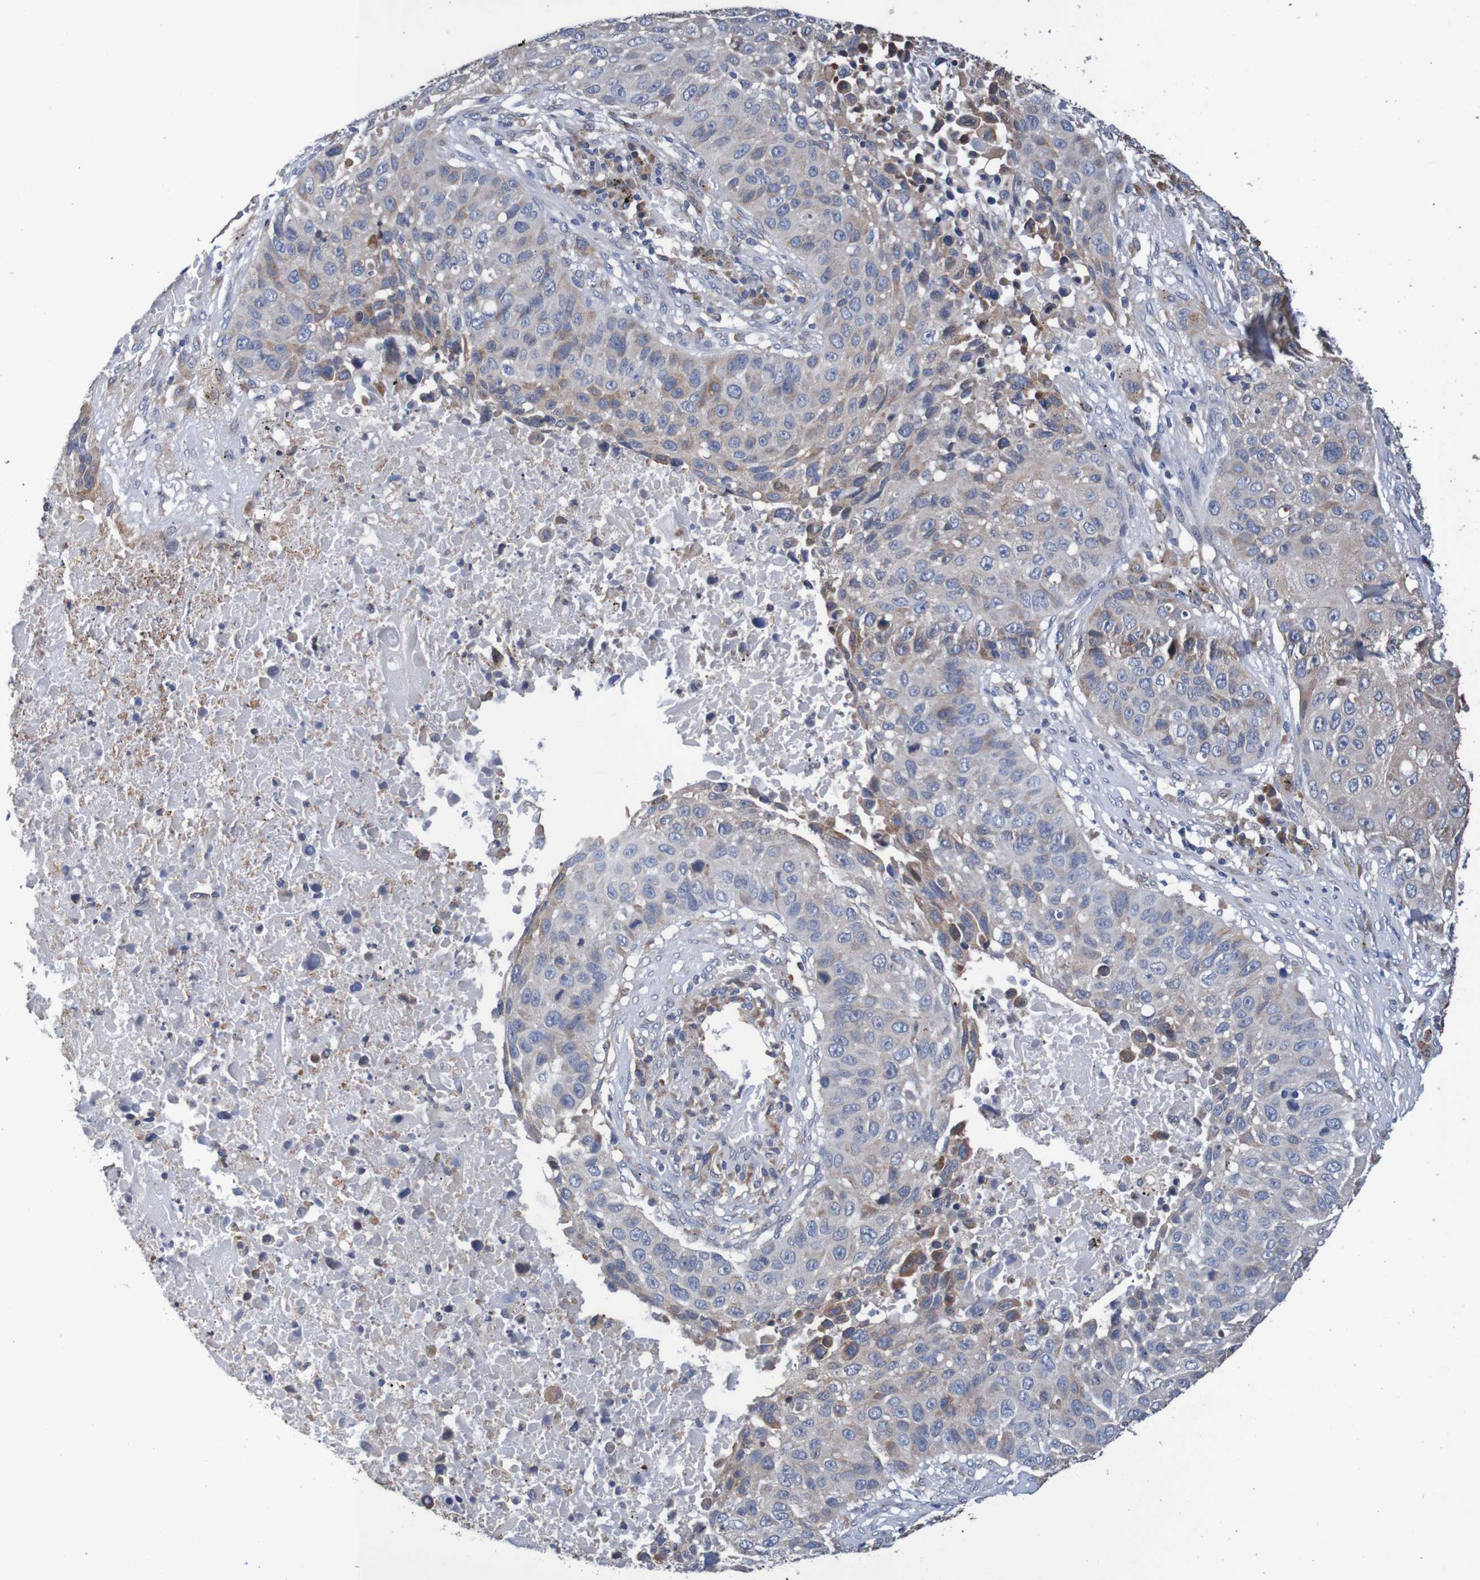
{"staining": {"intensity": "weak", "quantity": ">75%", "location": "cytoplasmic/membranous"}, "tissue": "lung cancer", "cell_type": "Tumor cells", "image_type": "cancer", "snomed": [{"axis": "morphology", "description": "Squamous cell carcinoma, NOS"}, {"axis": "topography", "description": "Lung"}], "caption": "Tumor cells exhibit weak cytoplasmic/membranous expression in about >75% of cells in lung cancer.", "gene": "FIBP", "patient": {"sex": "male", "age": 57}}